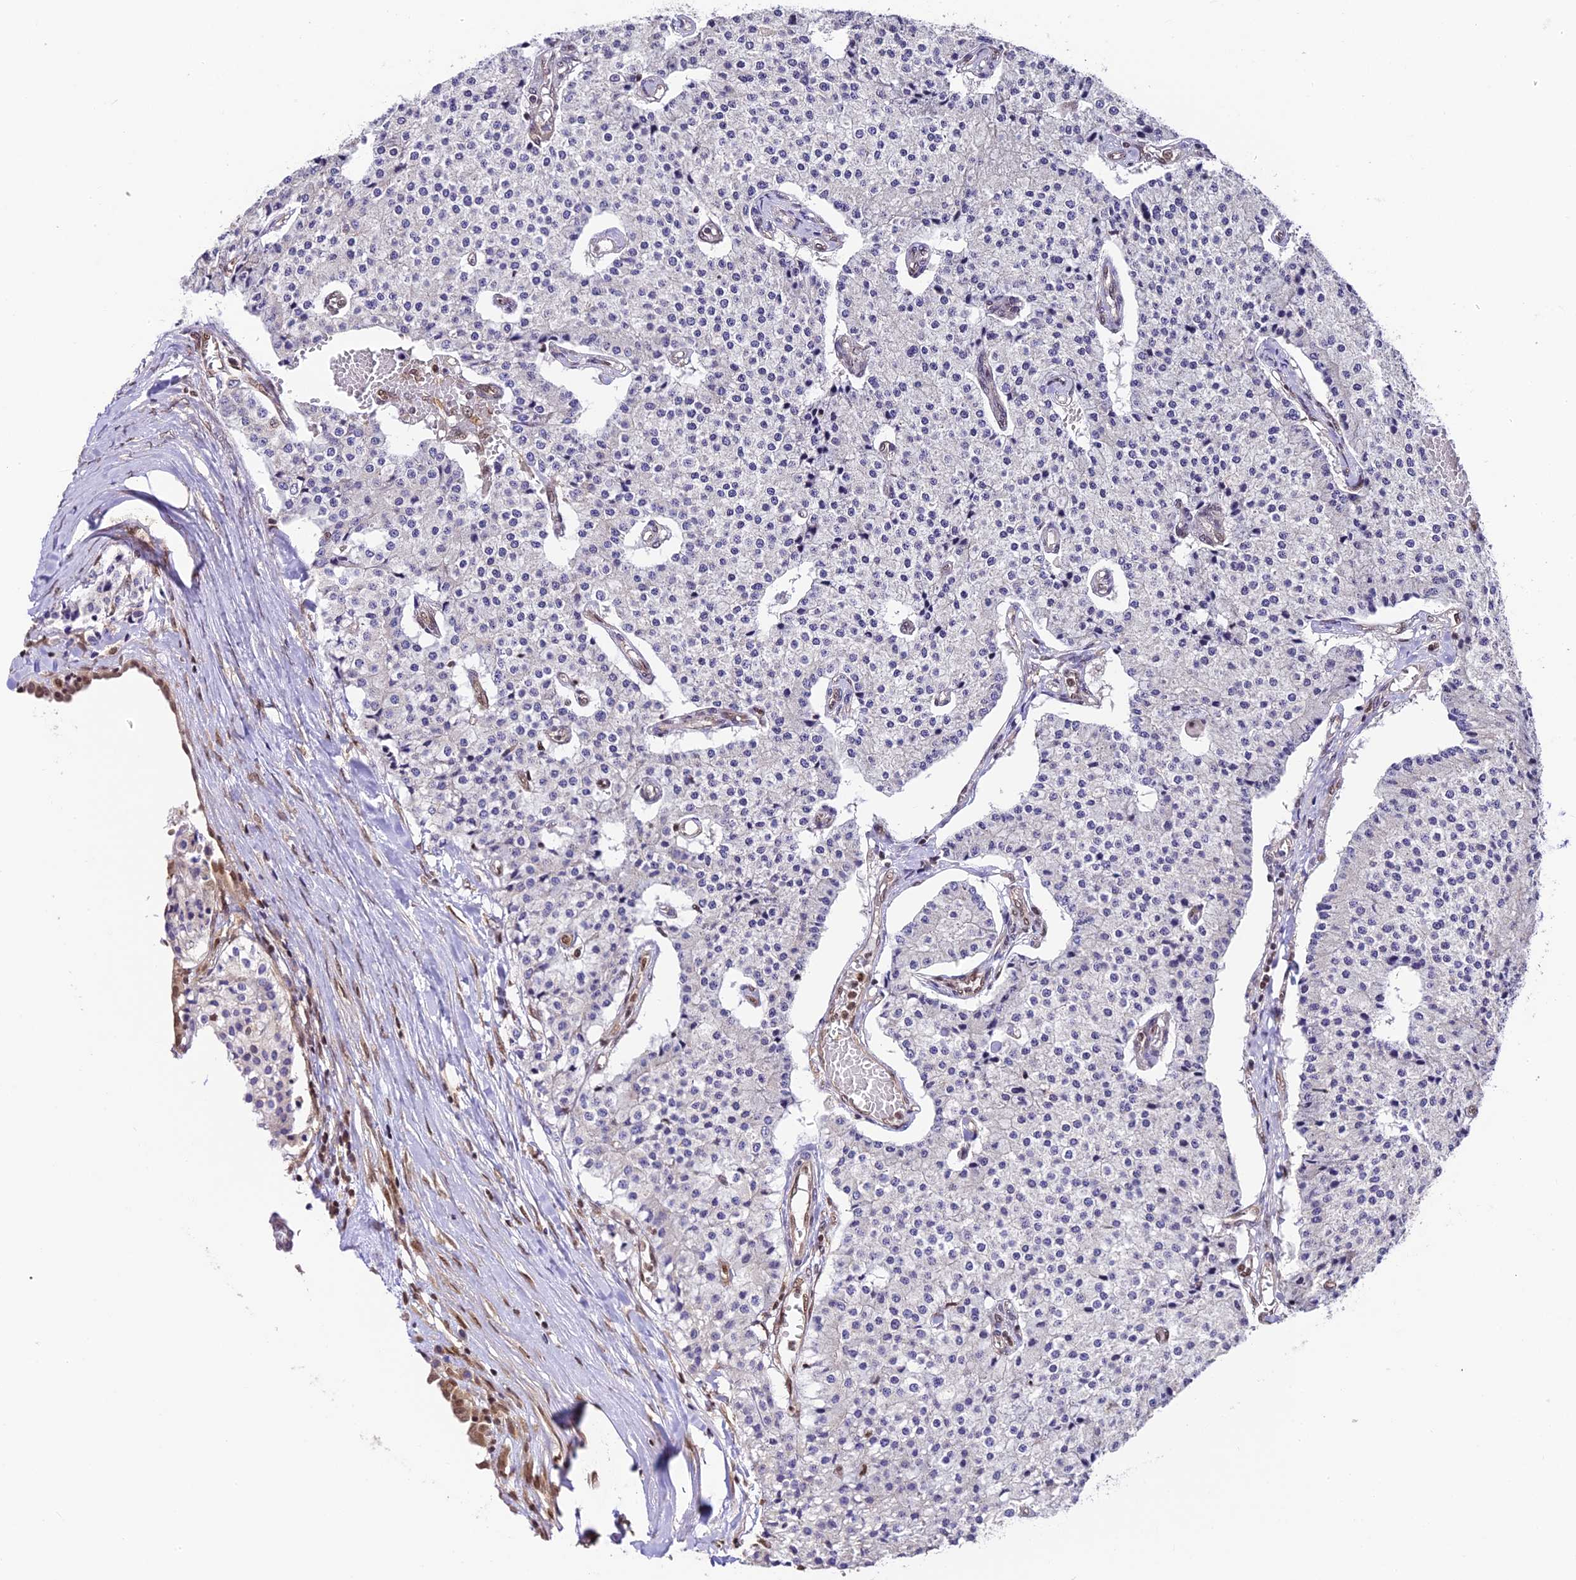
{"staining": {"intensity": "negative", "quantity": "none", "location": "none"}, "tissue": "carcinoid", "cell_type": "Tumor cells", "image_type": "cancer", "snomed": [{"axis": "morphology", "description": "Carcinoid, malignant, NOS"}, {"axis": "topography", "description": "Colon"}], "caption": "Micrograph shows no significant protein staining in tumor cells of carcinoid.", "gene": "TRIM22", "patient": {"sex": "female", "age": 52}}